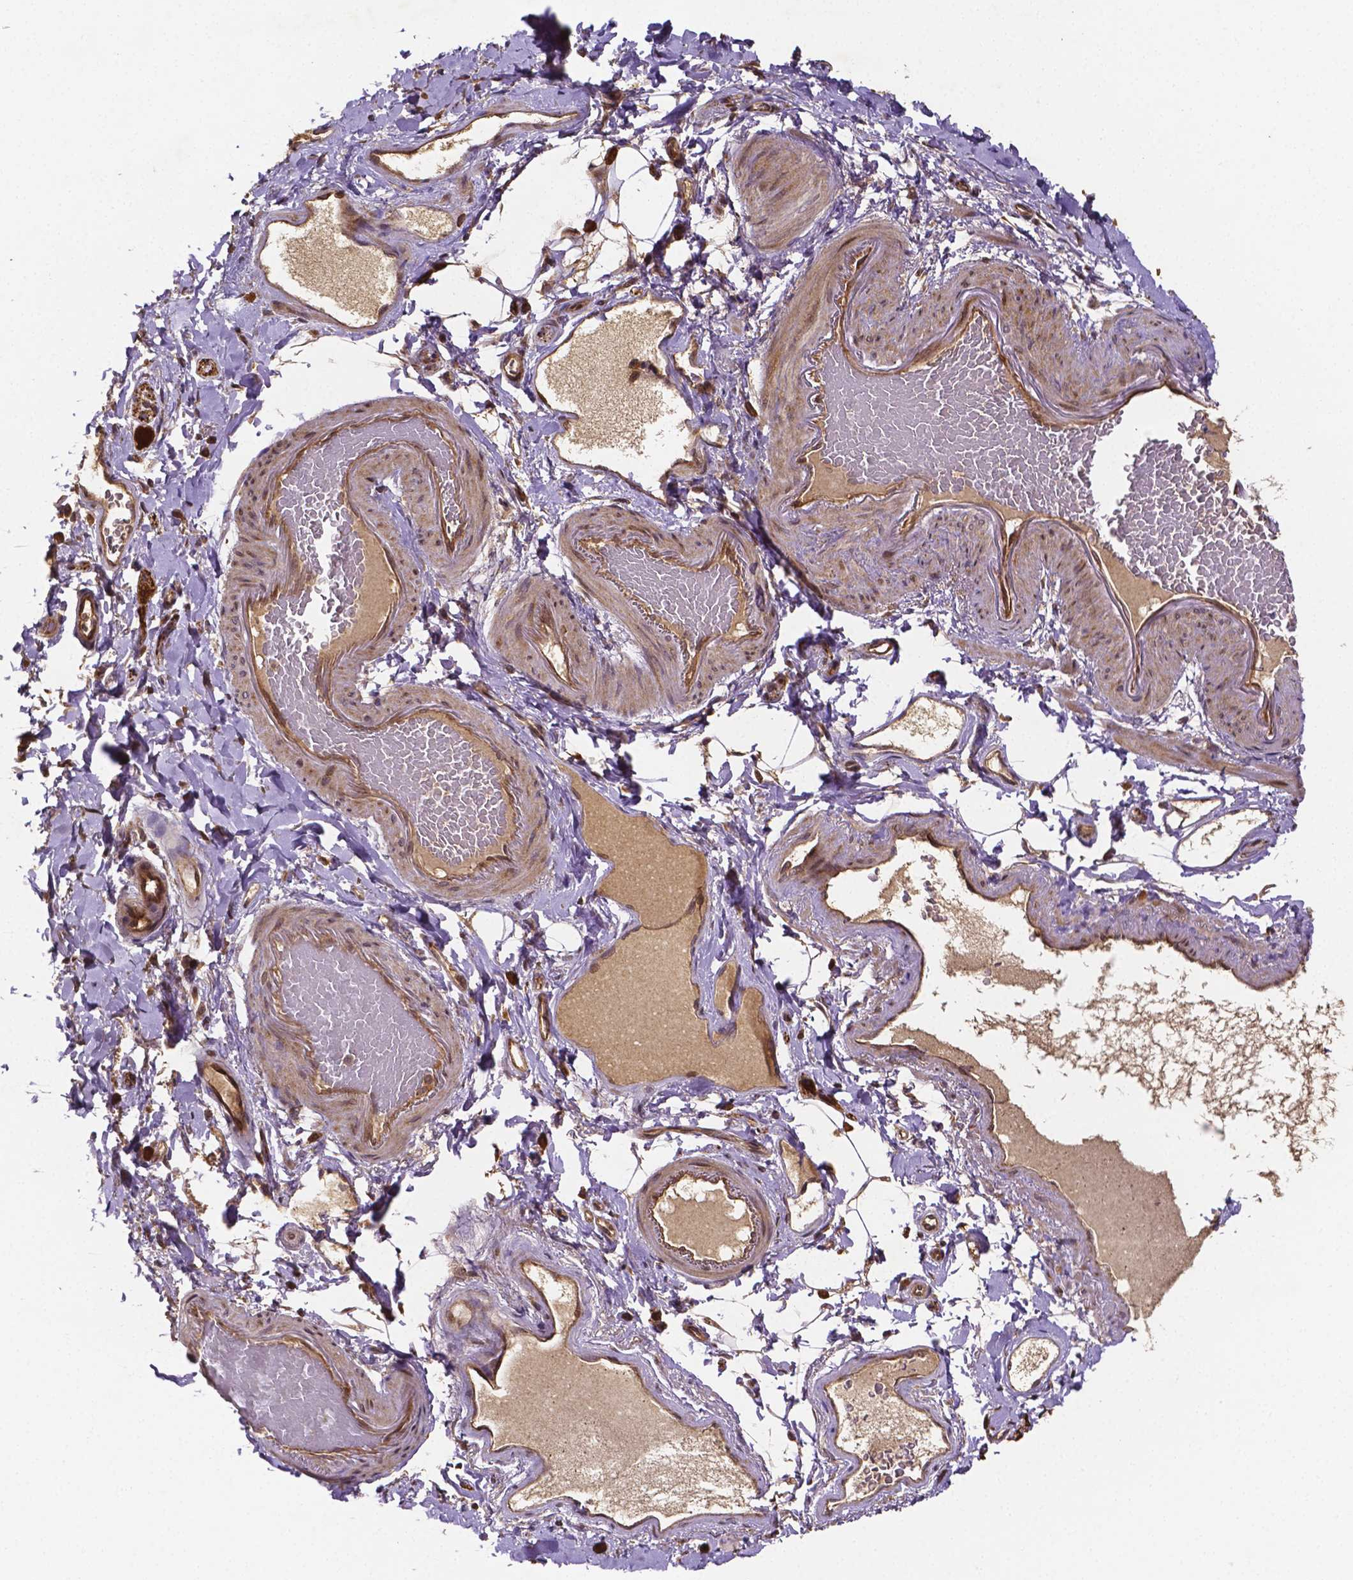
{"staining": {"intensity": "weak", "quantity": "25%-75%", "location": "cytoplasmic/membranous,nuclear"}, "tissue": "smooth muscle", "cell_type": "Smooth muscle cells", "image_type": "normal", "snomed": [{"axis": "morphology", "description": "Normal tissue, NOS"}, {"axis": "topography", "description": "Smooth muscle"}, {"axis": "topography", "description": "Colon"}], "caption": "Immunohistochemical staining of normal human smooth muscle displays weak cytoplasmic/membranous,nuclear protein staining in approximately 25%-75% of smooth muscle cells.", "gene": "RNF123", "patient": {"sex": "male", "age": 73}}